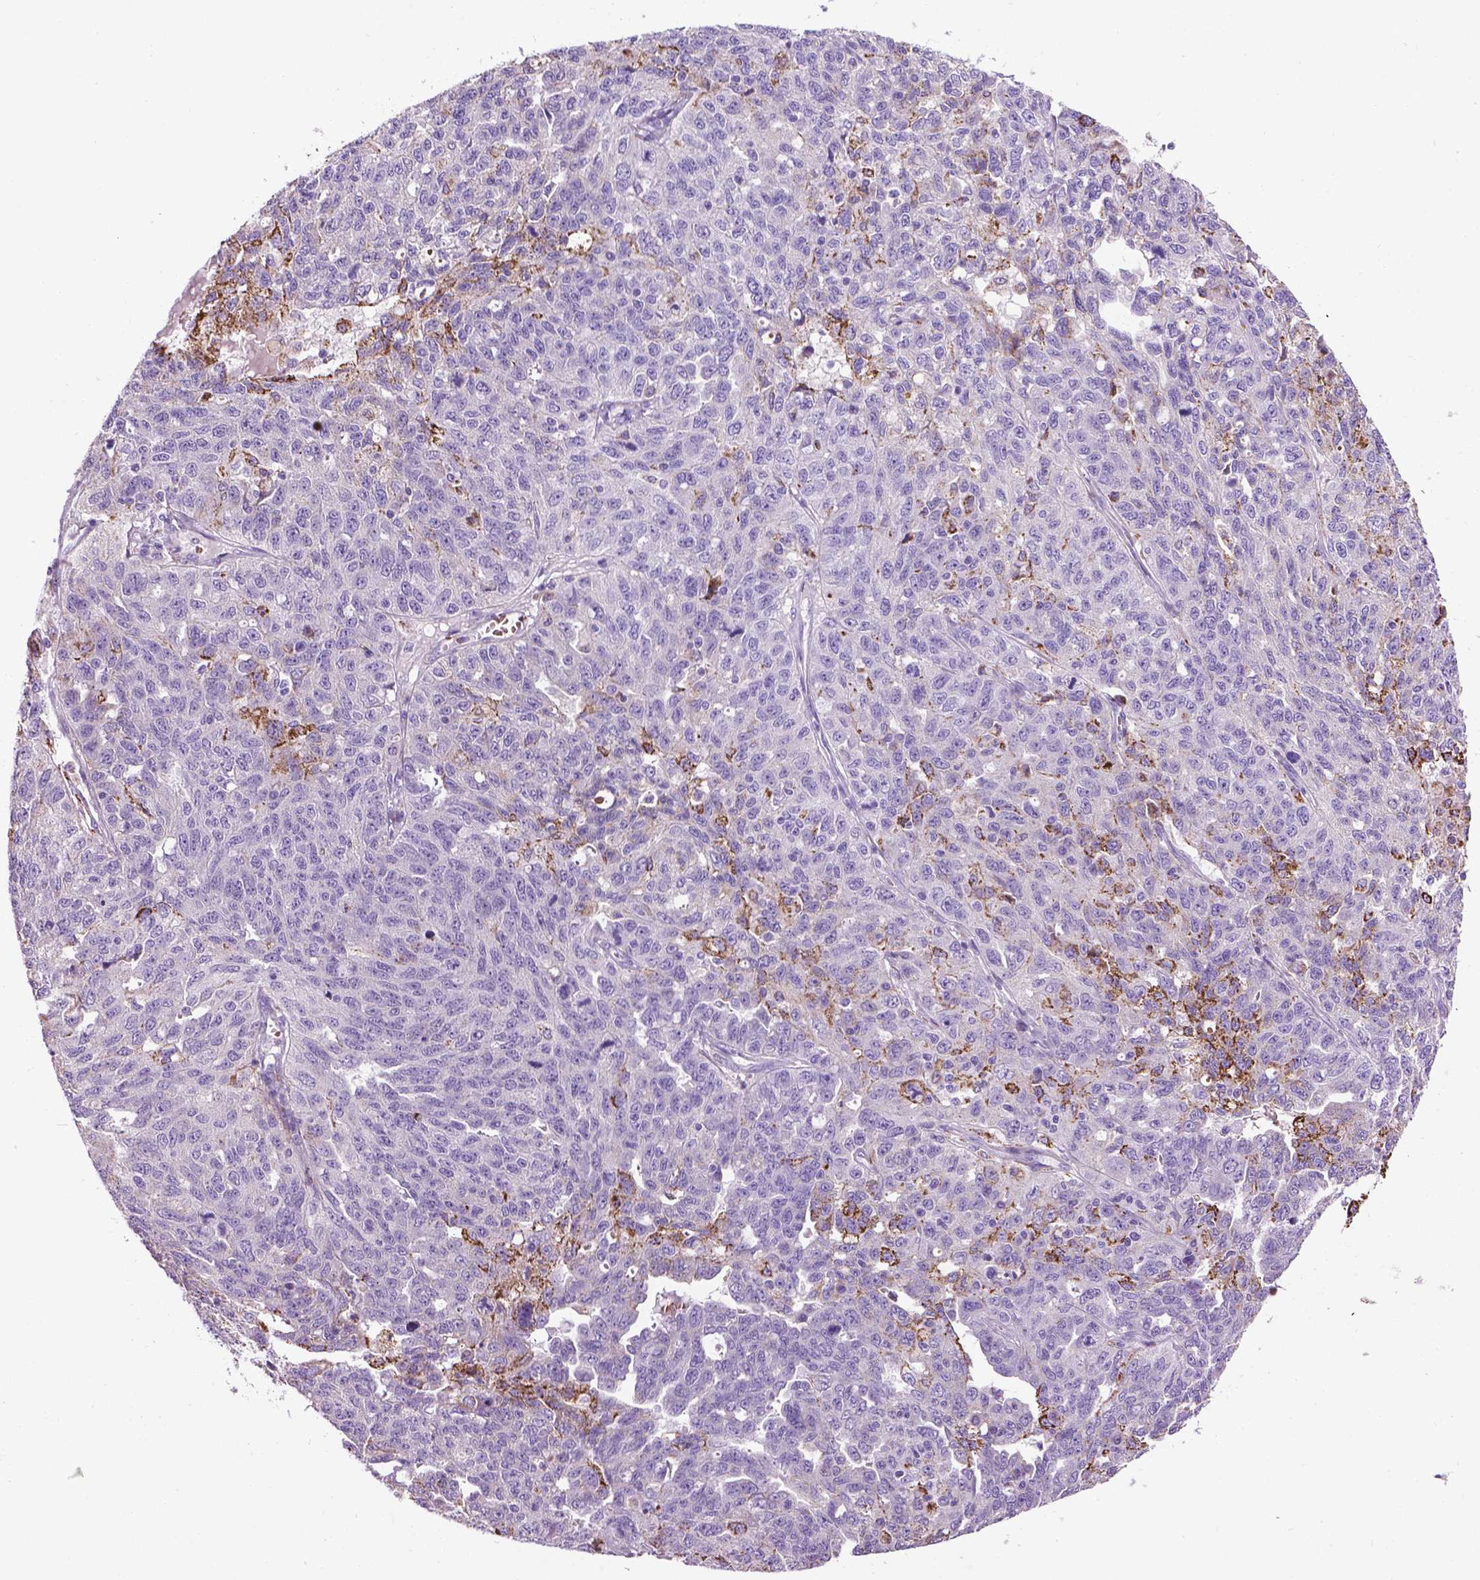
{"staining": {"intensity": "negative", "quantity": "none", "location": "none"}, "tissue": "ovarian cancer", "cell_type": "Tumor cells", "image_type": "cancer", "snomed": [{"axis": "morphology", "description": "Cystadenocarcinoma, serous, NOS"}, {"axis": "topography", "description": "Ovary"}], "caption": "Immunohistochemical staining of ovarian cancer displays no significant staining in tumor cells.", "gene": "TMEM132E", "patient": {"sex": "female", "age": 71}}